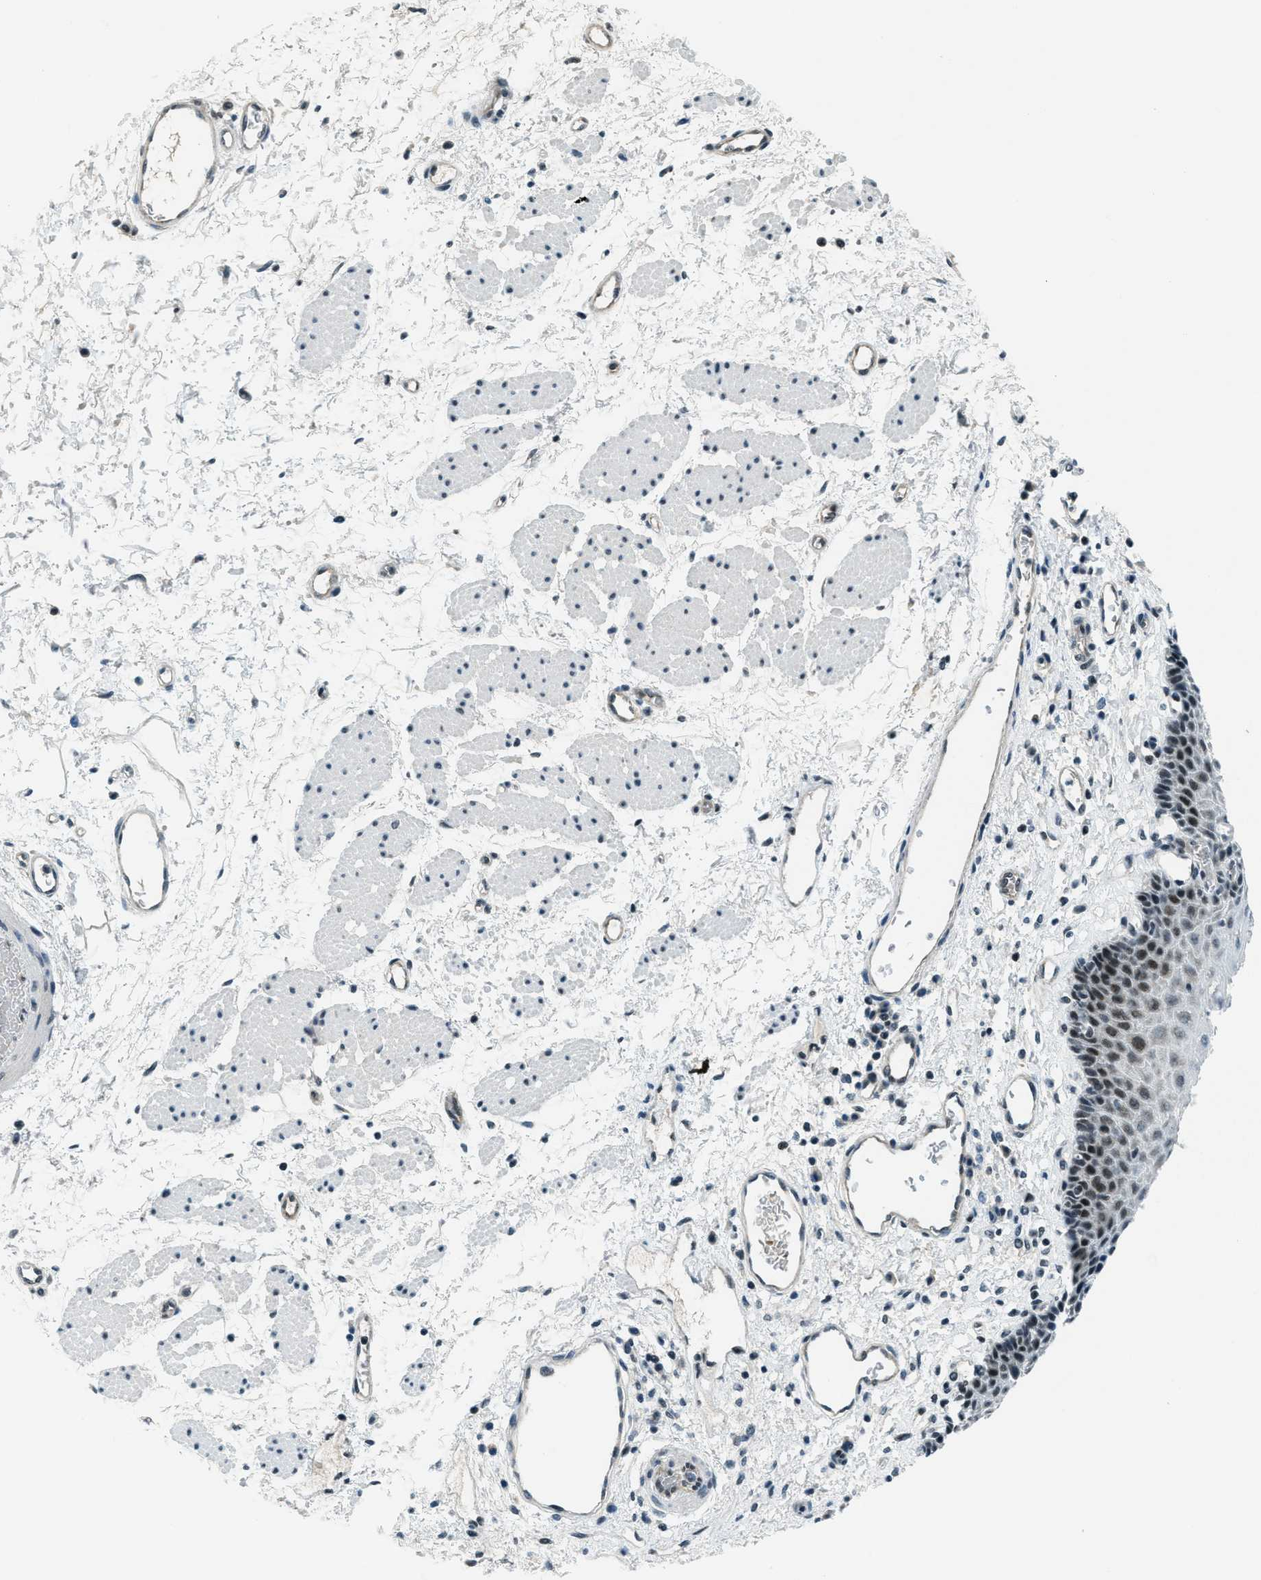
{"staining": {"intensity": "negative", "quantity": "none", "location": "none"}, "tissue": "esophagus", "cell_type": "Squamous epithelial cells", "image_type": "normal", "snomed": [{"axis": "morphology", "description": "Normal tissue, NOS"}, {"axis": "topography", "description": "Esophagus"}], "caption": "High magnification brightfield microscopy of benign esophagus stained with DAB (brown) and counterstained with hematoxylin (blue): squamous epithelial cells show no significant expression. Nuclei are stained in blue.", "gene": "KLF6", "patient": {"sex": "male", "age": 54}}